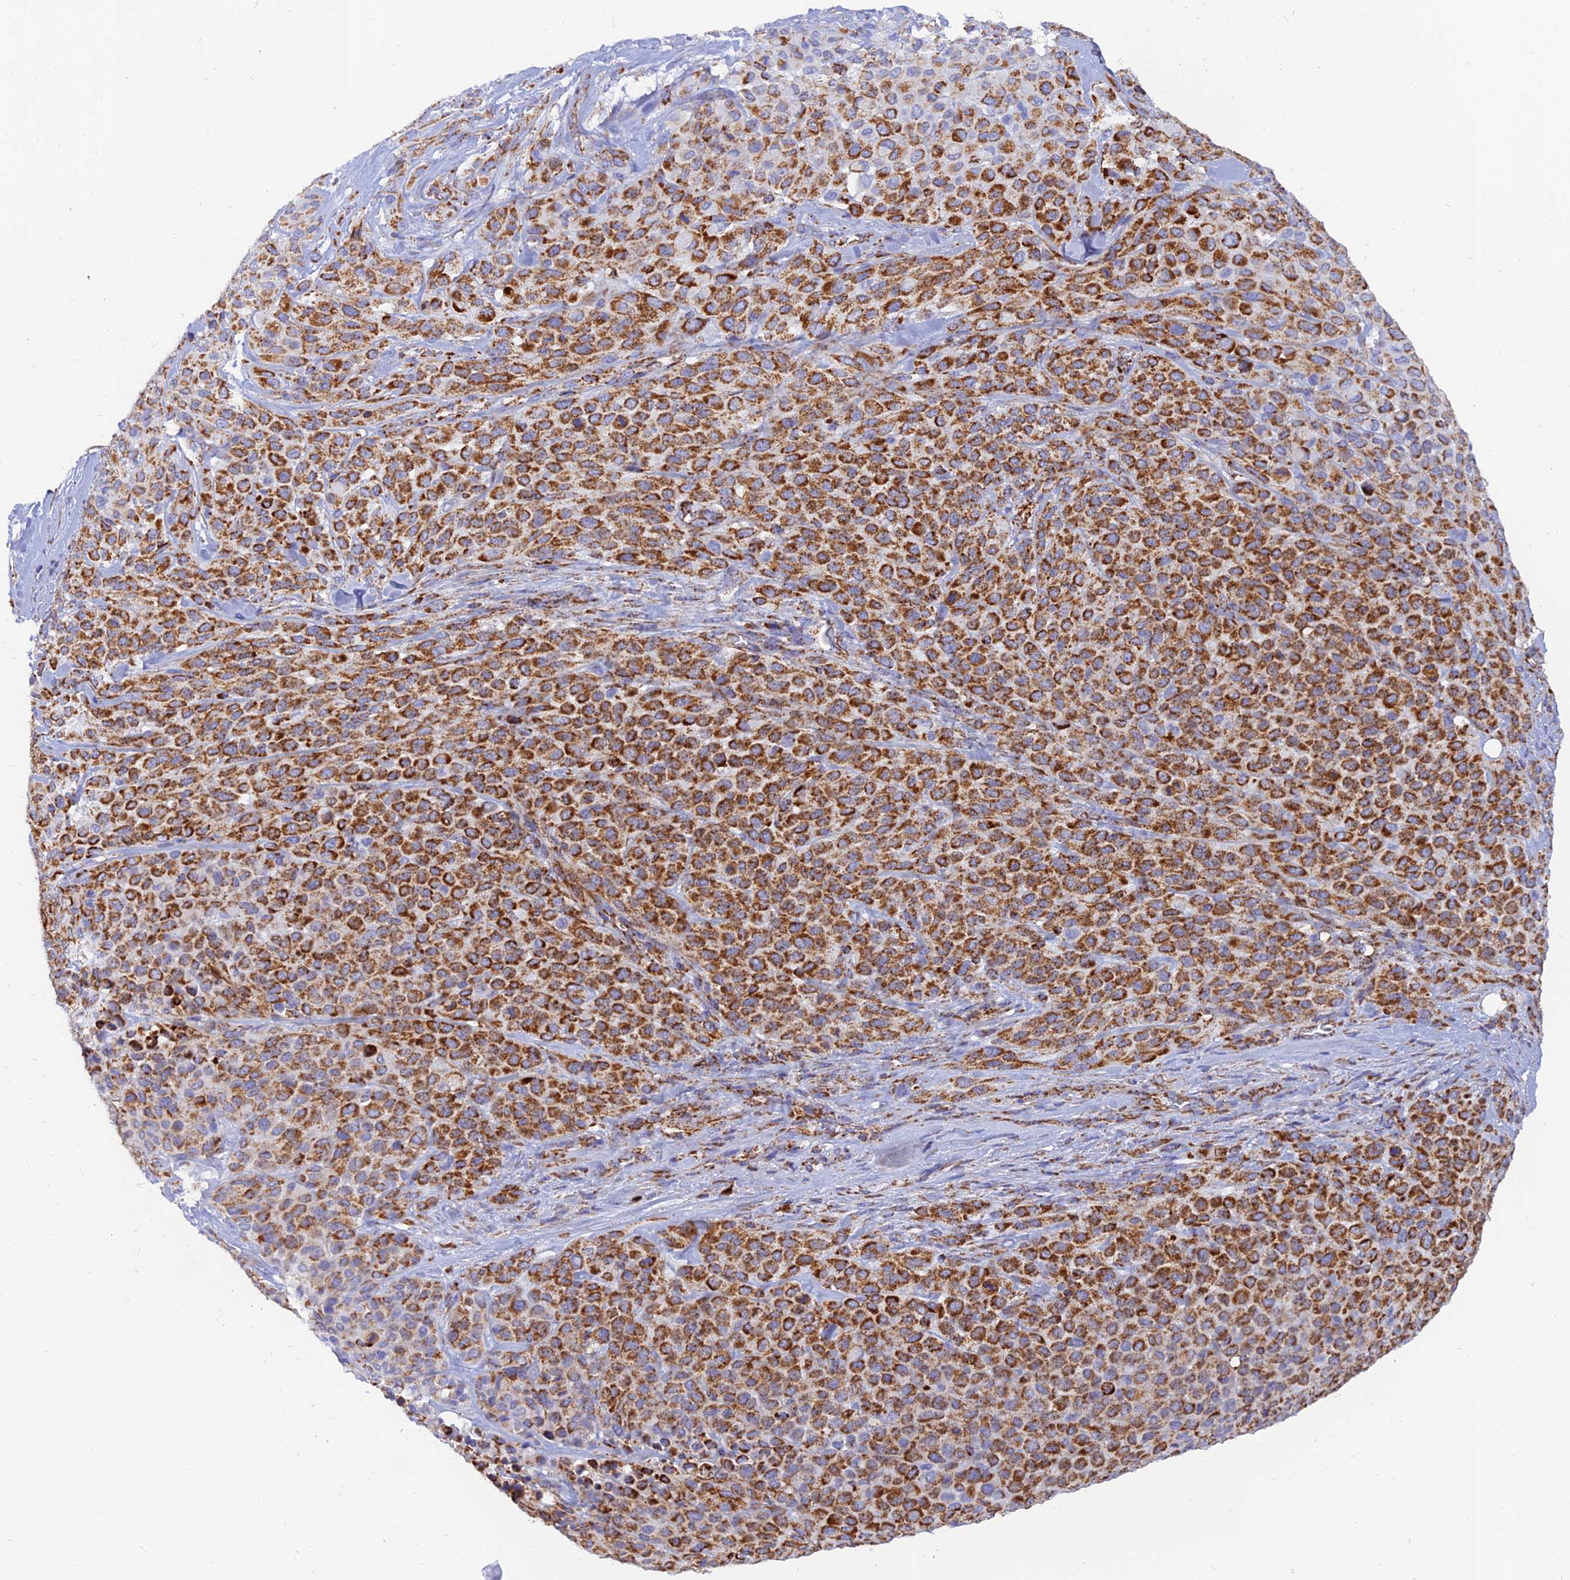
{"staining": {"intensity": "strong", "quantity": ">75%", "location": "cytoplasmic/membranous"}, "tissue": "melanoma", "cell_type": "Tumor cells", "image_type": "cancer", "snomed": [{"axis": "morphology", "description": "Malignant melanoma, Metastatic site"}, {"axis": "topography", "description": "Skin"}], "caption": "Immunohistochemistry (IHC) micrograph of human malignant melanoma (metastatic site) stained for a protein (brown), which displays high levels of strong cytoplasmic/membranous staining in about >75% of tumor cells.", "gene": "NDUFB6", "patient": {"sex": "female", "age": 81}}